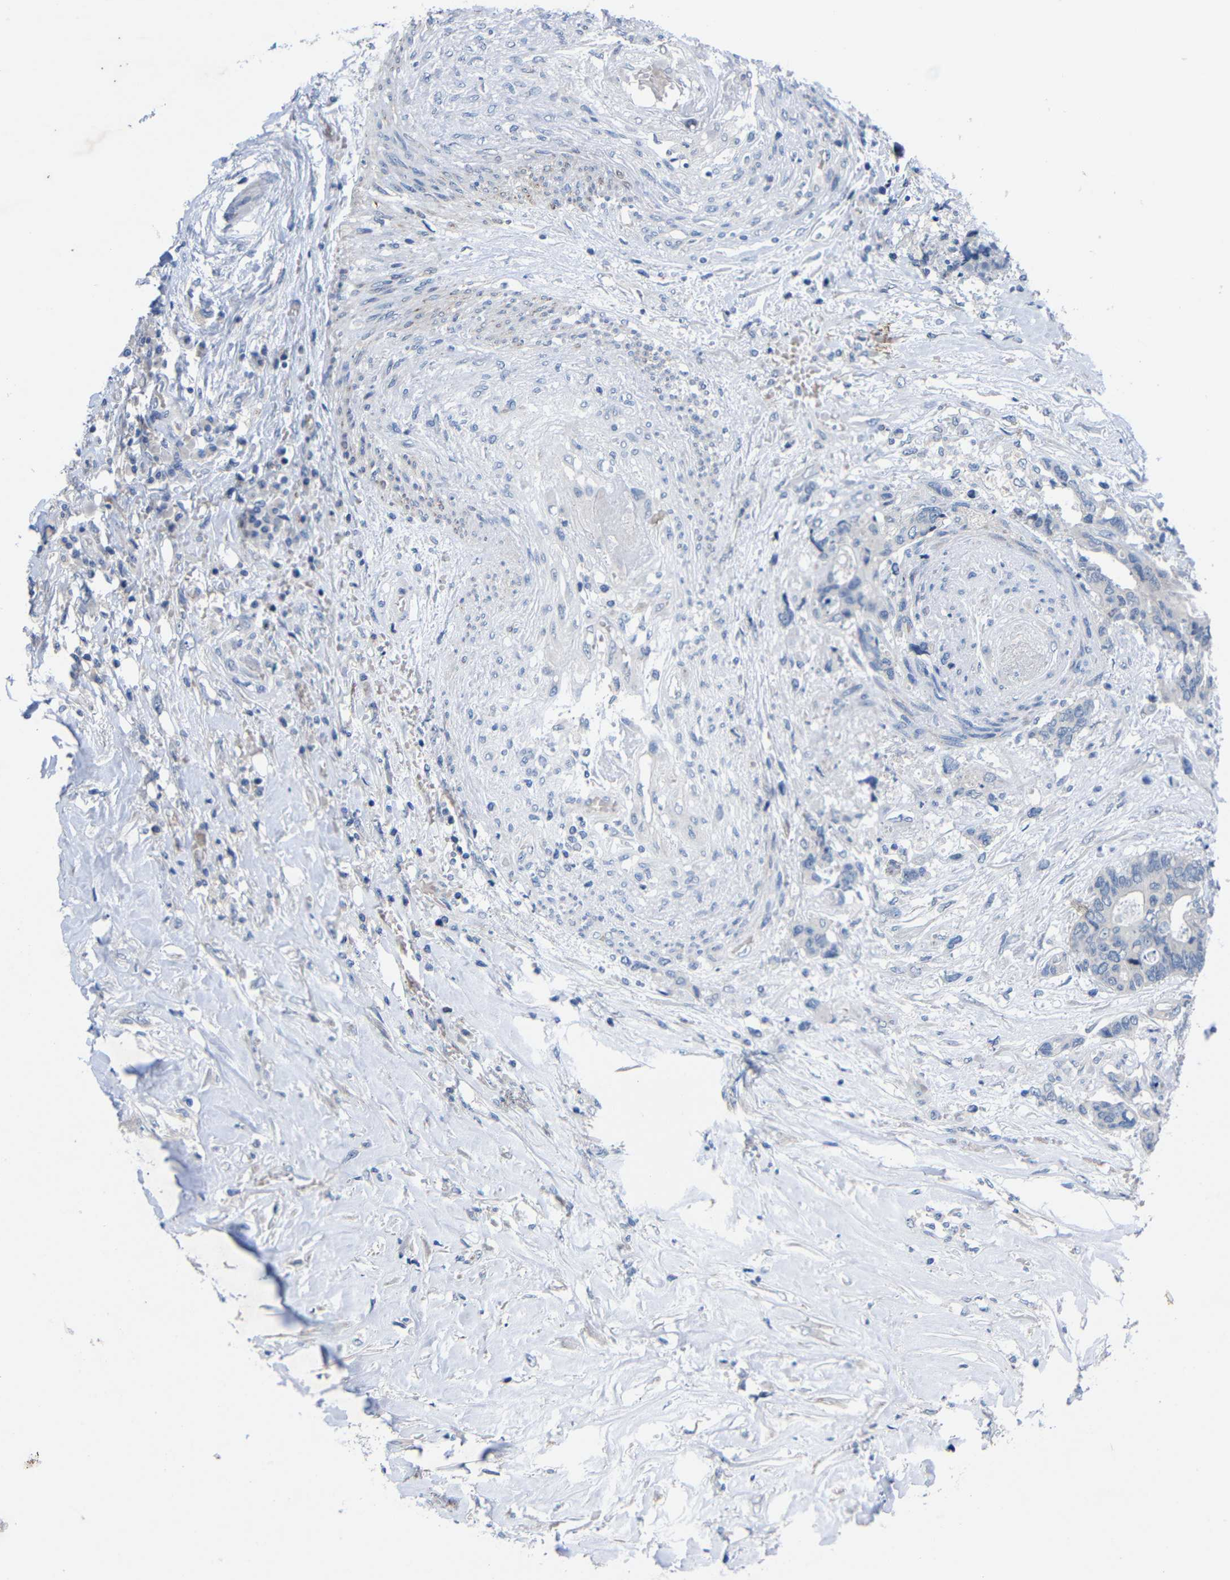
{"staining": {"intensity": "negative", "quantity": "none", "location": "none"}, "tissue": "colorectal cancer", "cell_type": "Tumor cells", "image_type": "cancer", "snomed": [{"axis": "morphology", "description": "Adenocarcinoma, NOS"}, {"axis": "topography", "description": "Rectum"}], "caption": "Tumor cells are negative for protein expression in human colorectal adenocarcinoma.", "gene": "CMTM1", "patient": {"sex": "male", "age": 55}}